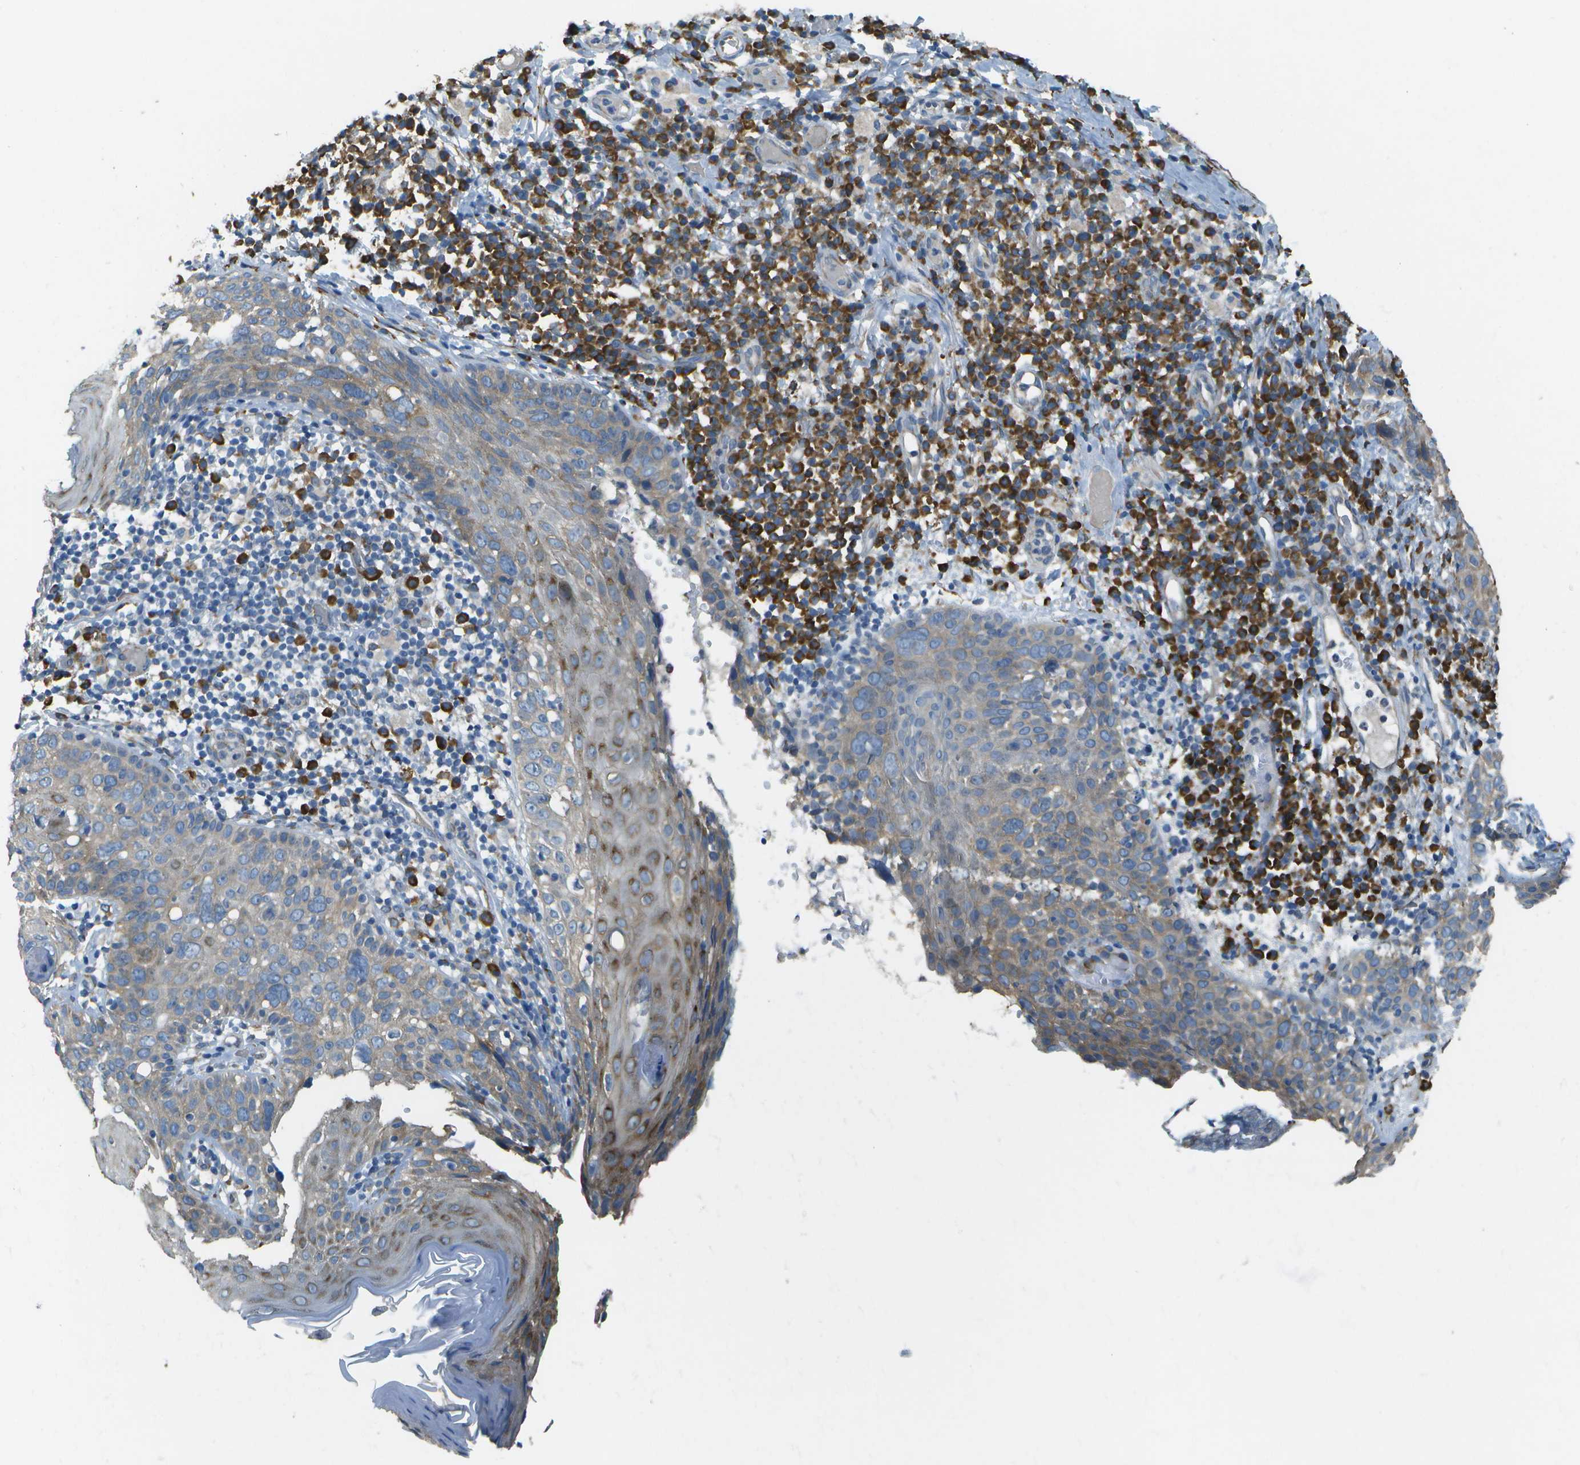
{"staining": {"intensity": "negative", "quantity": "none", "location": "none"}, "tissue": "skin cancer", "cell_type": "Tumor cells", "image_type": "cancer", "snomed": [{"axis": "morphology", "description": "Squamous cell carcinoma in situ, NOS"}, {"axis": "morphology", "description": "Squamous cell carcinoma, NOS"}, {"axis": "topography", "description": "Skin"}], "caption": "Immunohistochemistry photomicrograph of skin squamous cell carcinoma stained for a protein (brown), which displays no expression in tumor cells. (Immunohistochemistry, brightfield microscopy, high magnification).", "gene": "KCTD3", "patient": {"sex": "male", "age": 93}}